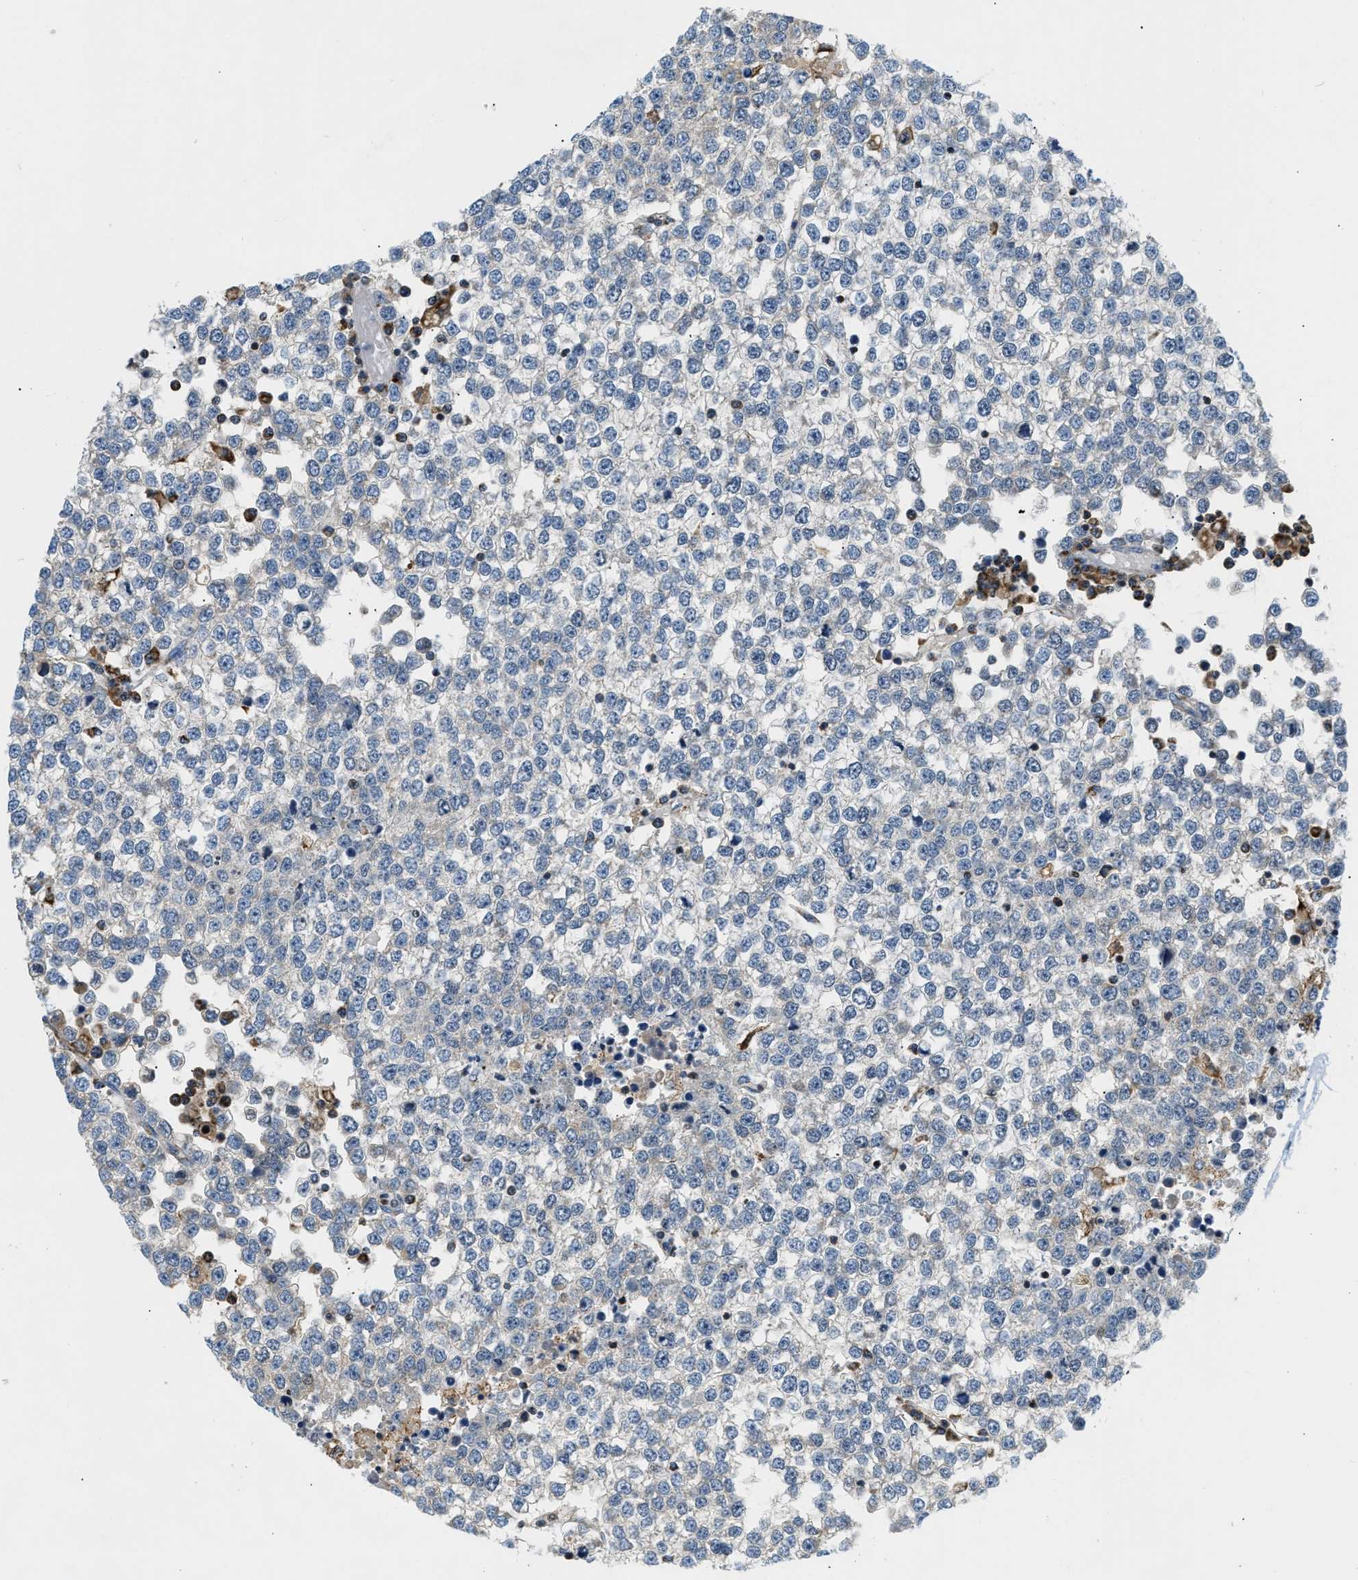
{"staining": {"intensity": "strong", "quantity": "<25%", "location": "cytoplasmic/membranous"}, "tissue": "testis cancer", "cell_type": "Tumor cells", "image_type": "cancer", "snomed": [{"axis": "morphology", "description": "Seminoma, NOS"}, {"axis": "topography", "description": "Testis"}], "caption": "This histopathology image exhibits IHC staining of human testis seminoma, with medium strong cytoplasmic/membranous expression in about <25% of tumor cells.", "gene": "ACADVL", "patient": {"sex": "male", "age": 65}}